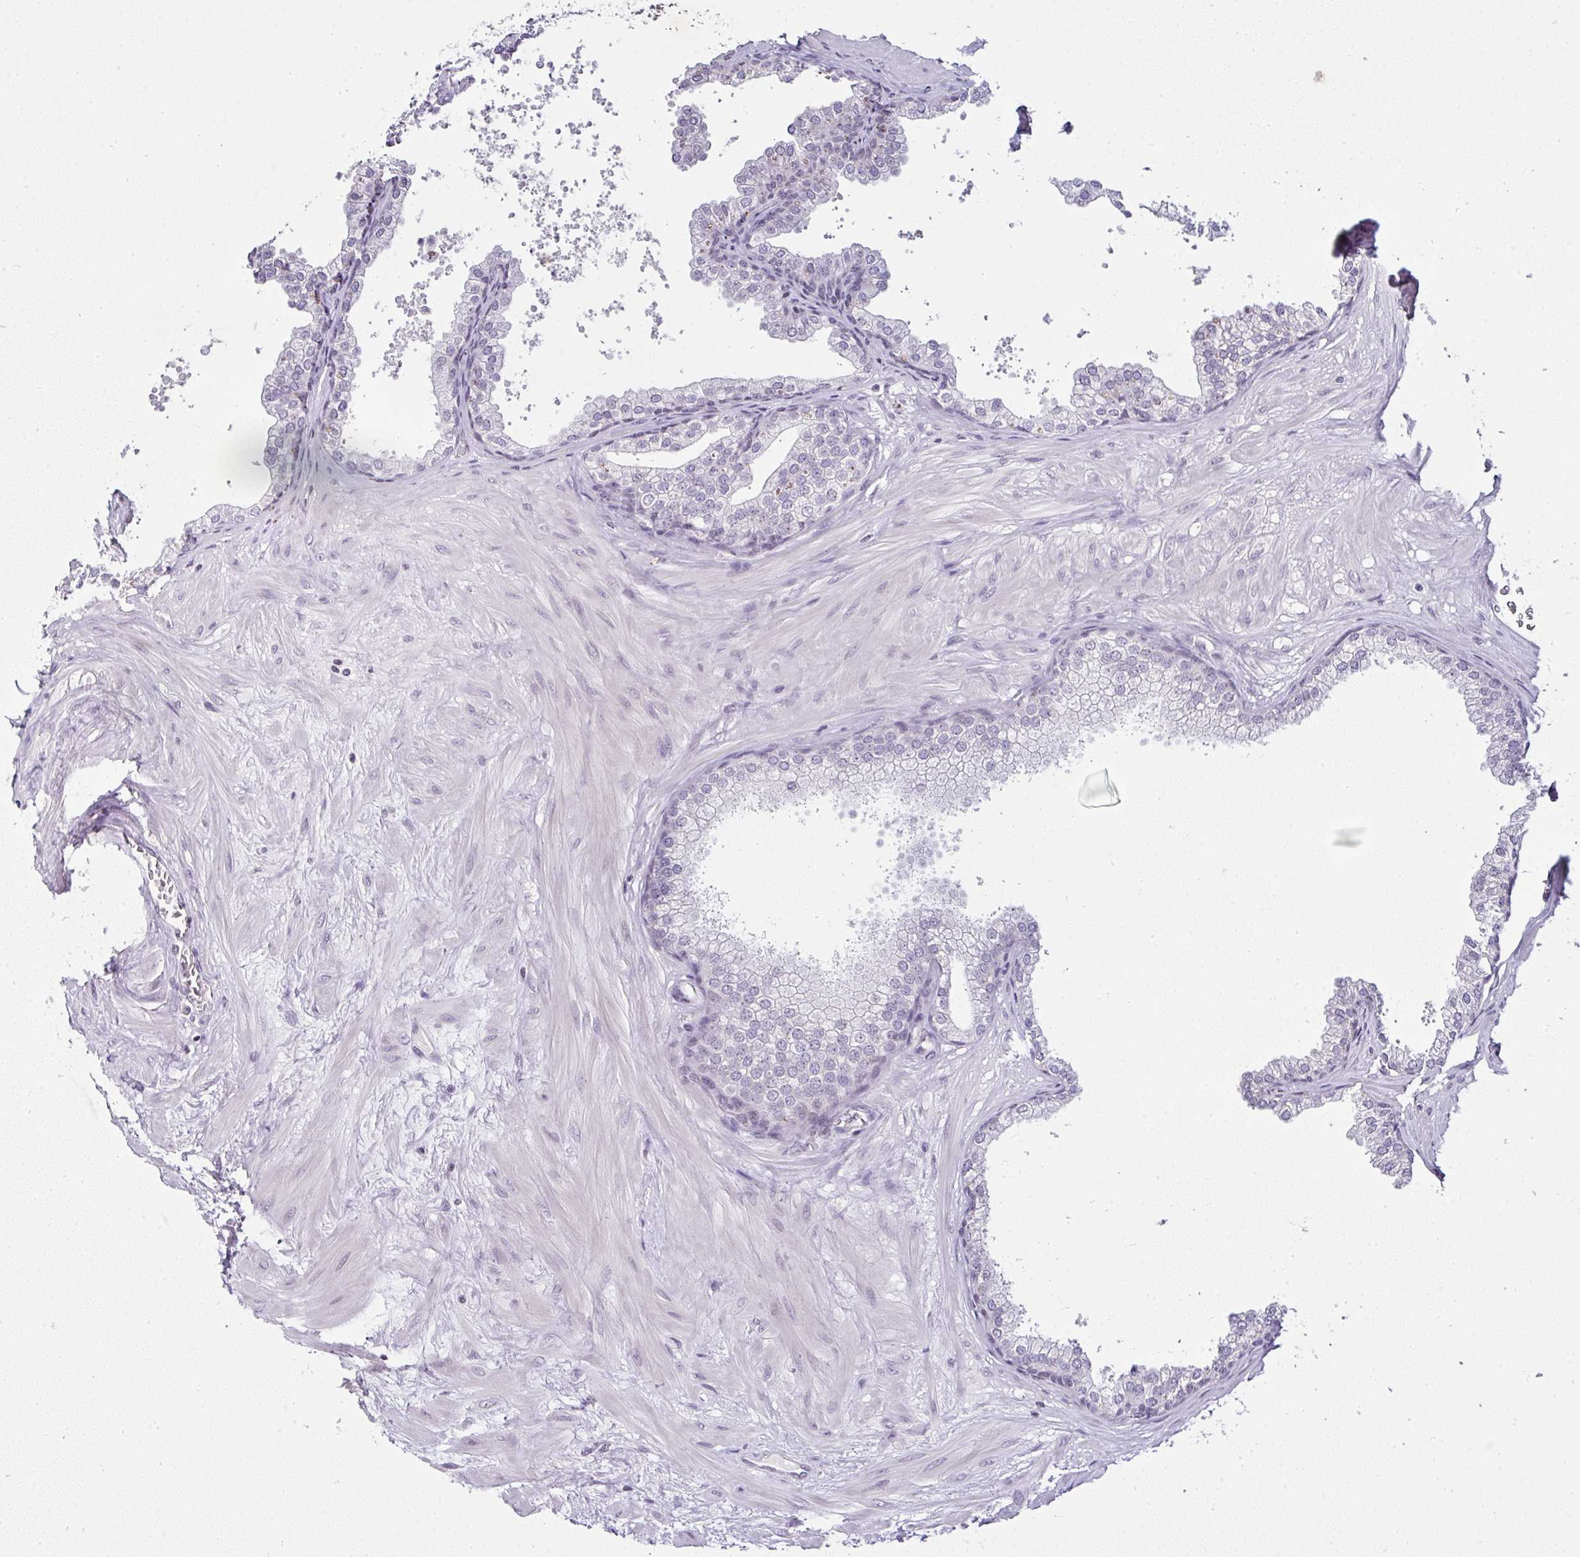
{"staining": {"intensity": "negative", "quantity": "none", "location": "none"}, "tissue": "prostate", "cell_type": "Glandular cells", "image_type": "normal", "snomed": [{"axis": "morphology", "description": "Normal tissue, NOS"}, {"axis": "topography", "description": "Prostate"}], "caption": "The immunohistochemistry (IHC) histopathology image has no significant expression in glandular cells of prostate.", "gene": "SERPINB3", "patient": {"sex": "male", "age": 37}}